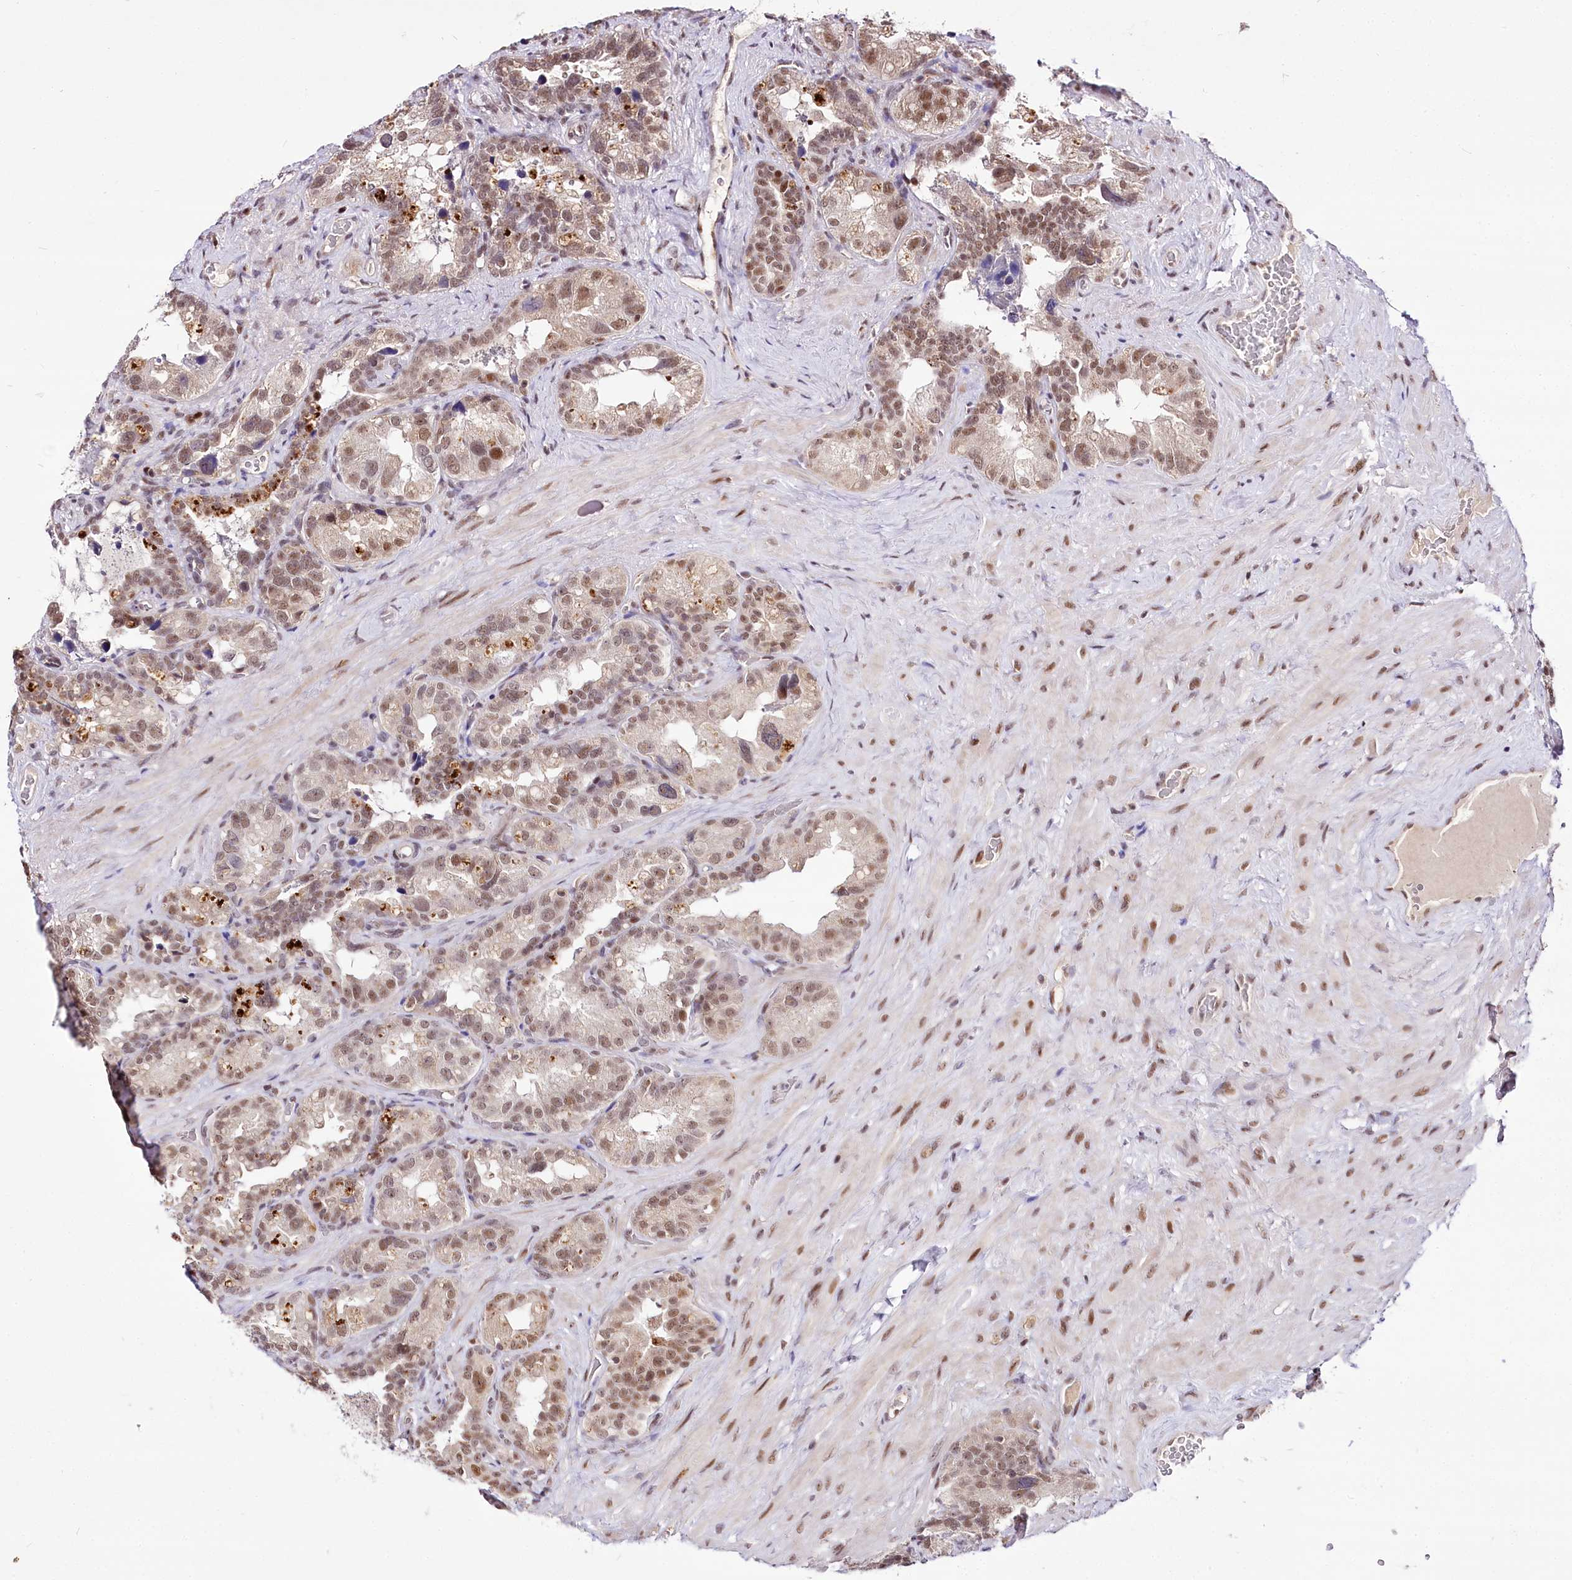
{"staining": {"intensity": "moderate", "quantity": ">75%", "location": "nuclear"}, "tissue": "seminal vesicle", "cell_type": "Glandular cells", "image_type": "normal", "snomed": [{"axis": "morphology", "description": "Normal tissue, NOS"}, {"axis": "topography", "description": "Seminal veicle"}, {"axis": "topography", "description": "Peripheral nerve tissue"}], "caption": "IHC image of normal seminal vesicle: human seminal vesicle stained using IHC shows medium levels of moderate protein expression localized specifically in the nuclear of glandular cells, appearing as a nuclear brown color.", "gene": "POLA2", "patient": {"sex": "male", "age": 67}}